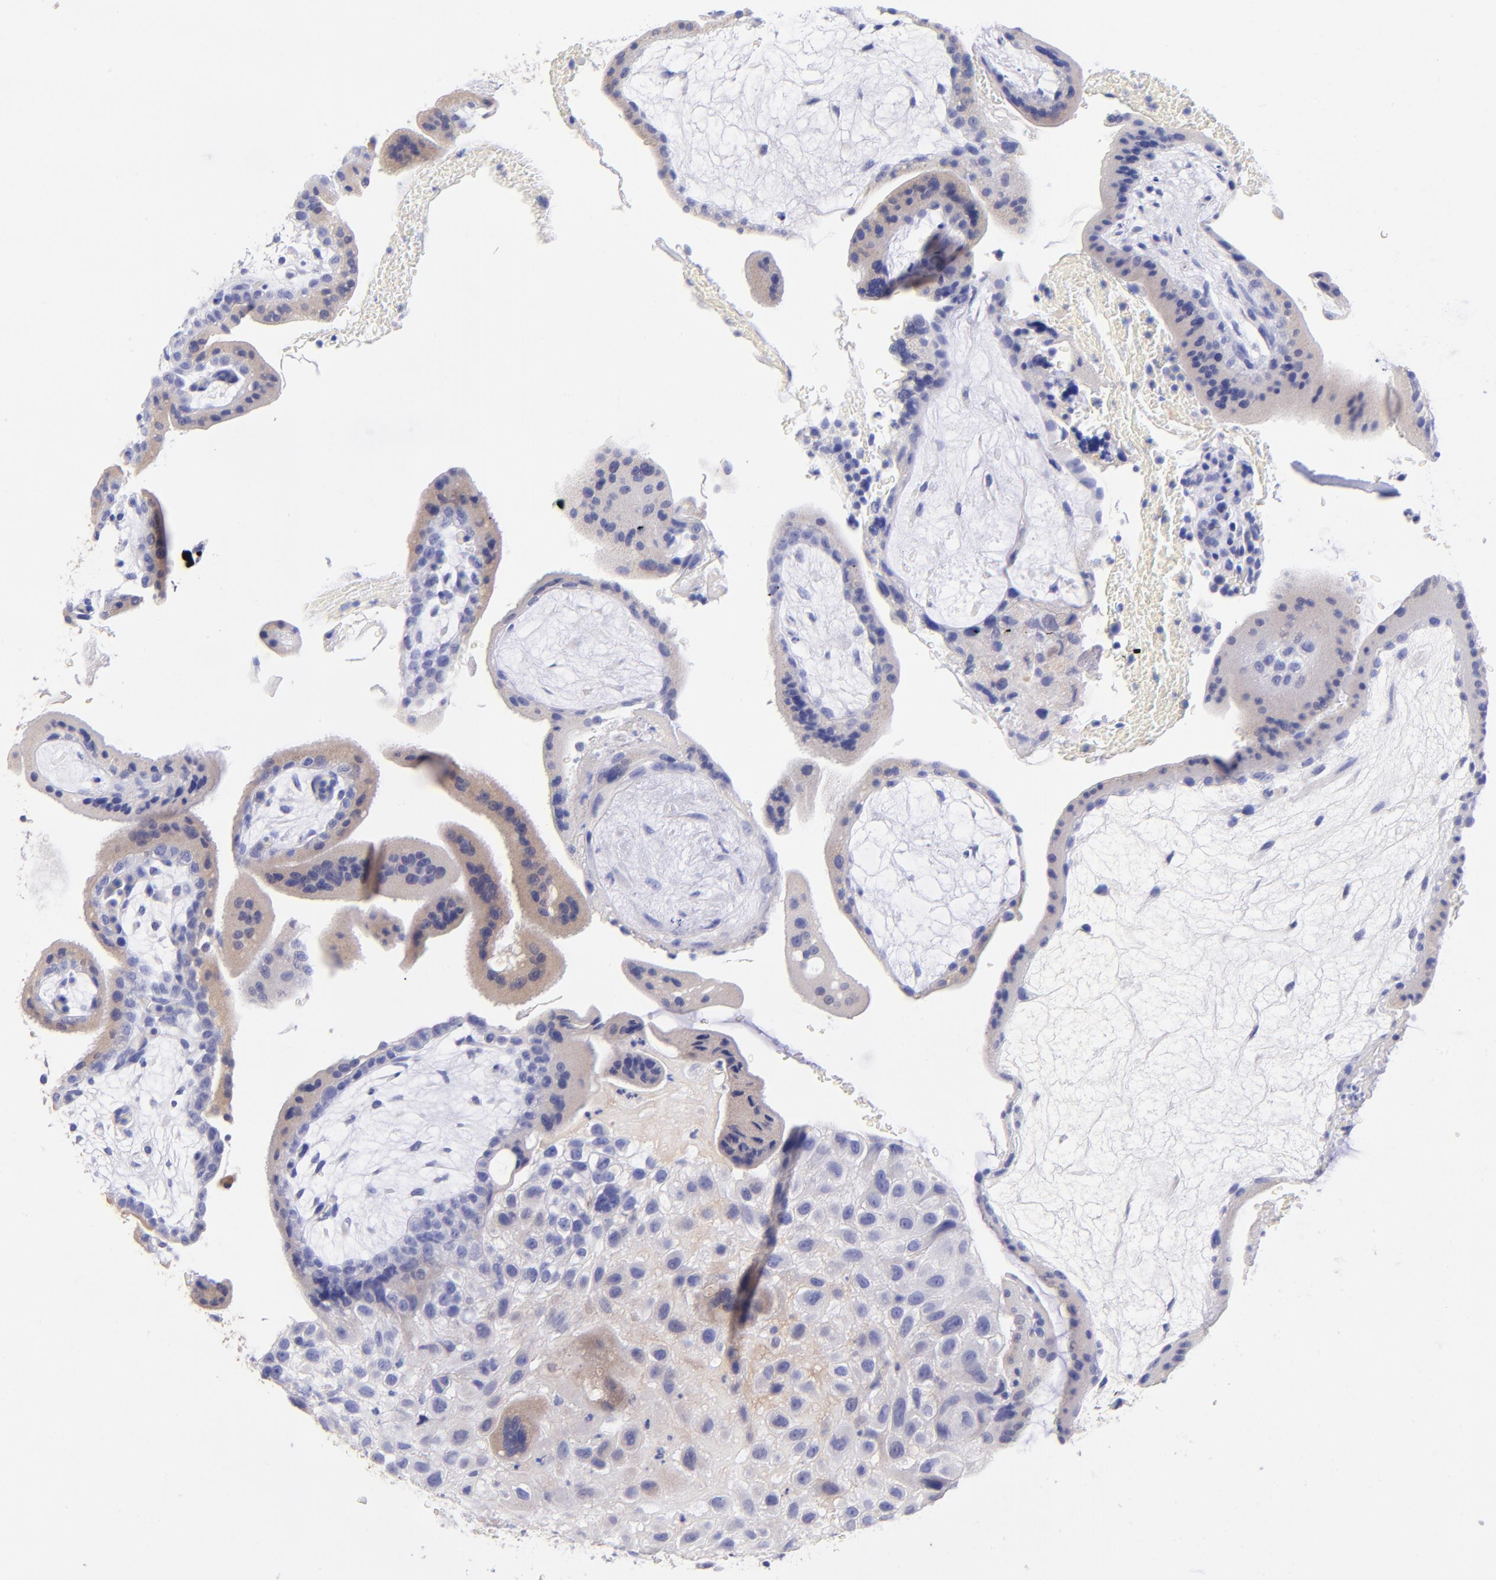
{"staining": {"intensity": "negative", "quantity": "none", "location": "none"}, "tissue": "placenta", "cell_type": "Decidual cells", "image_type": "normal", "snomed": [{"axis": "morphology", "description": "Normal tissue, NOS"}, {"axis": "topography", "description": "Placenta"}], "caption": "Immunohistochemical staining of normal human placenta displays no significant expression in decidual cells.", "gene": "RAB3B", "patient": {"sex": "female", "age": 35}}